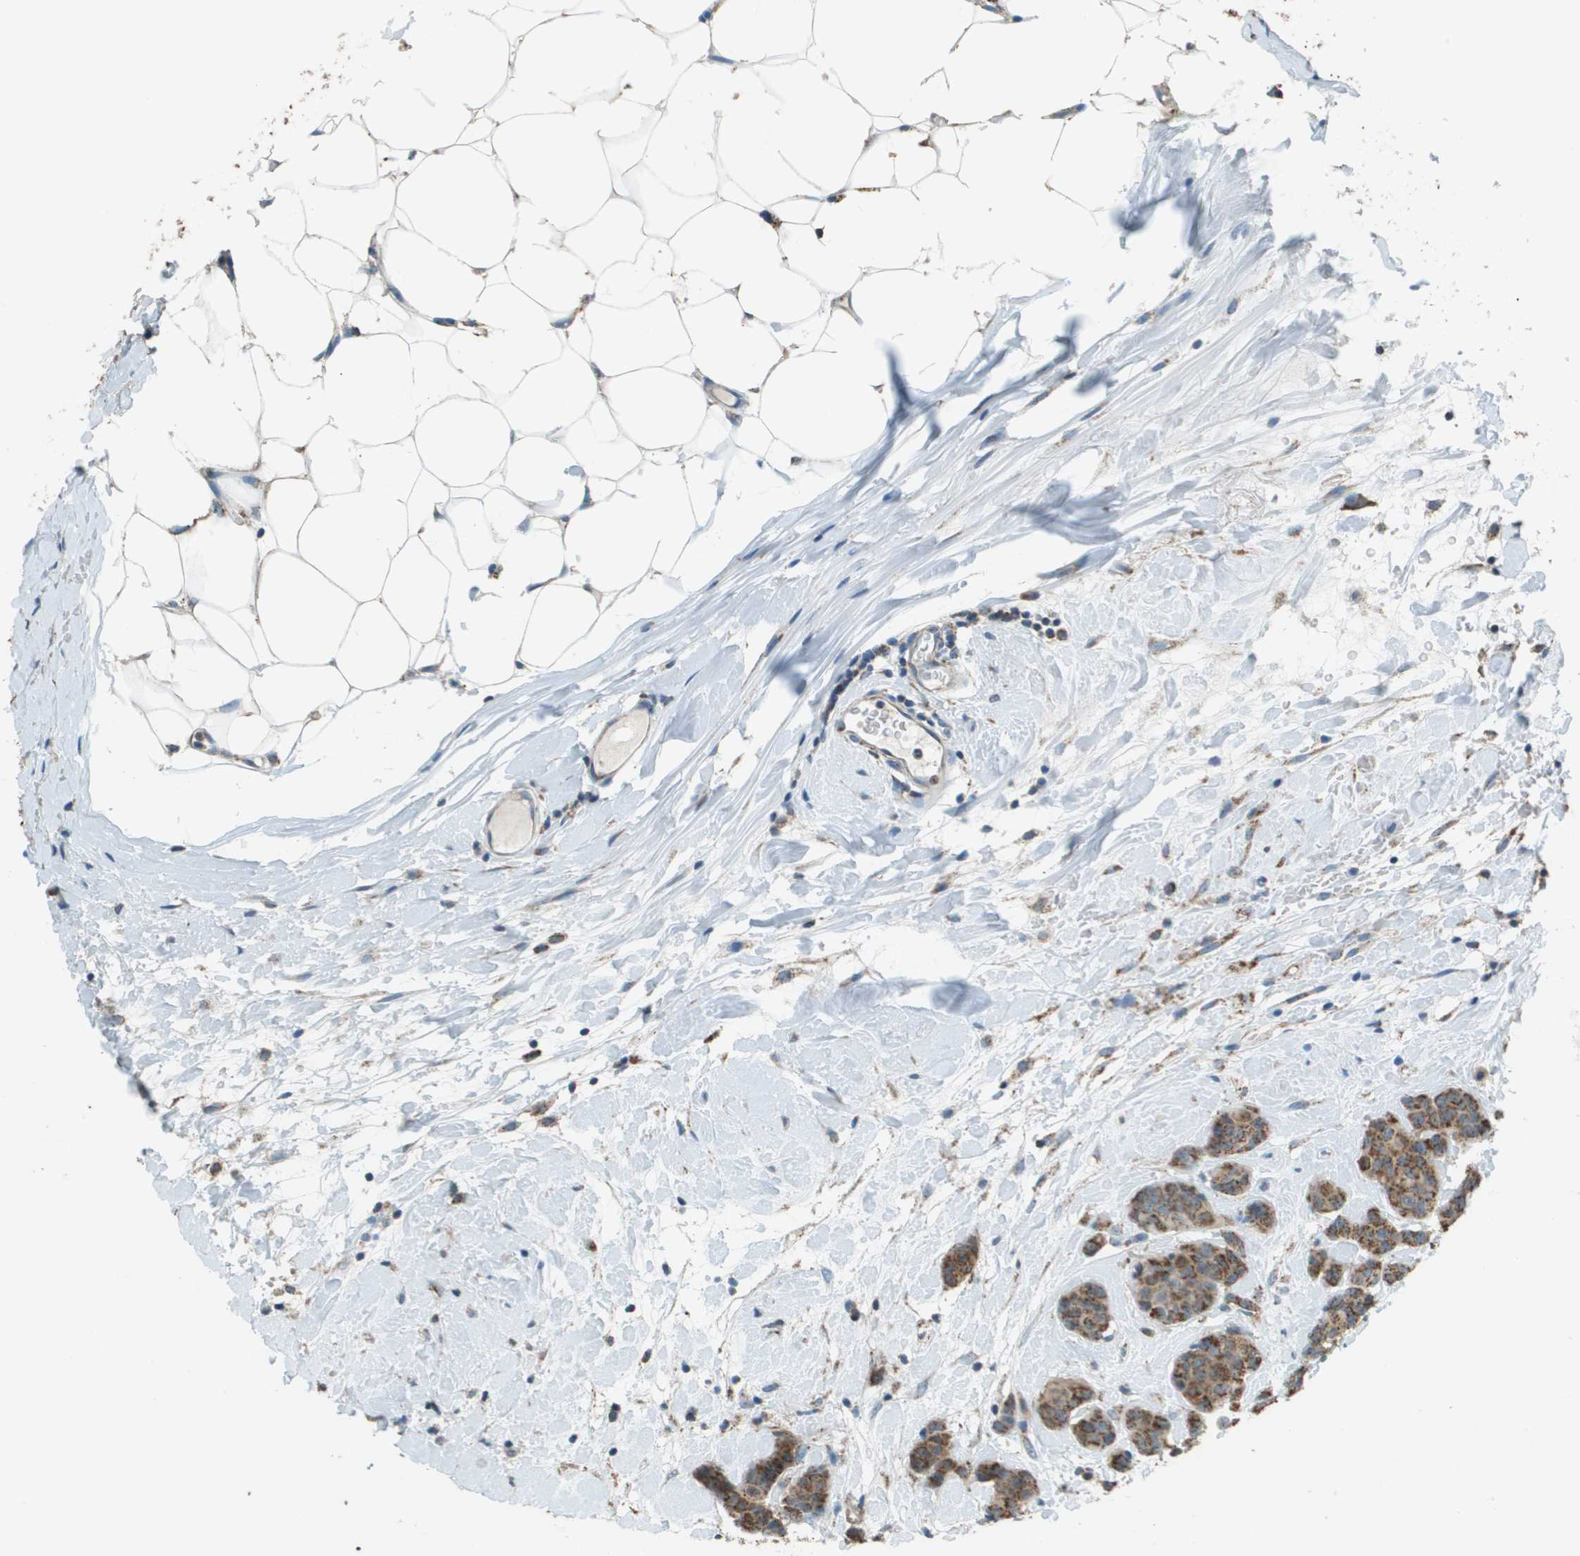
{"staining": {"intensity": "moderate", "quantity": ">75%", "location": "cytoplasmic/membranous"}, "tissue": "breast cancer", "cell_type": "Tumor cells", "image_type": "cancer", "snomed": [{"axis": "morphology", "description": "Normal tissue, NOS"}, {"axis": "morphology", "description": "Duct carcinoma"}, {"axis": "topography", "description": "Breast"}], "caption": "High-power microscopy captured an immunohistochemistry (IHC) image of breast cancer (infiltrating ductal carcinoma), revealing moderate cytoplasmic/membranous expression in approximately >75% of tumor cells.", "gene": "FH", "patient": {"sex": "female", "age": 40}}